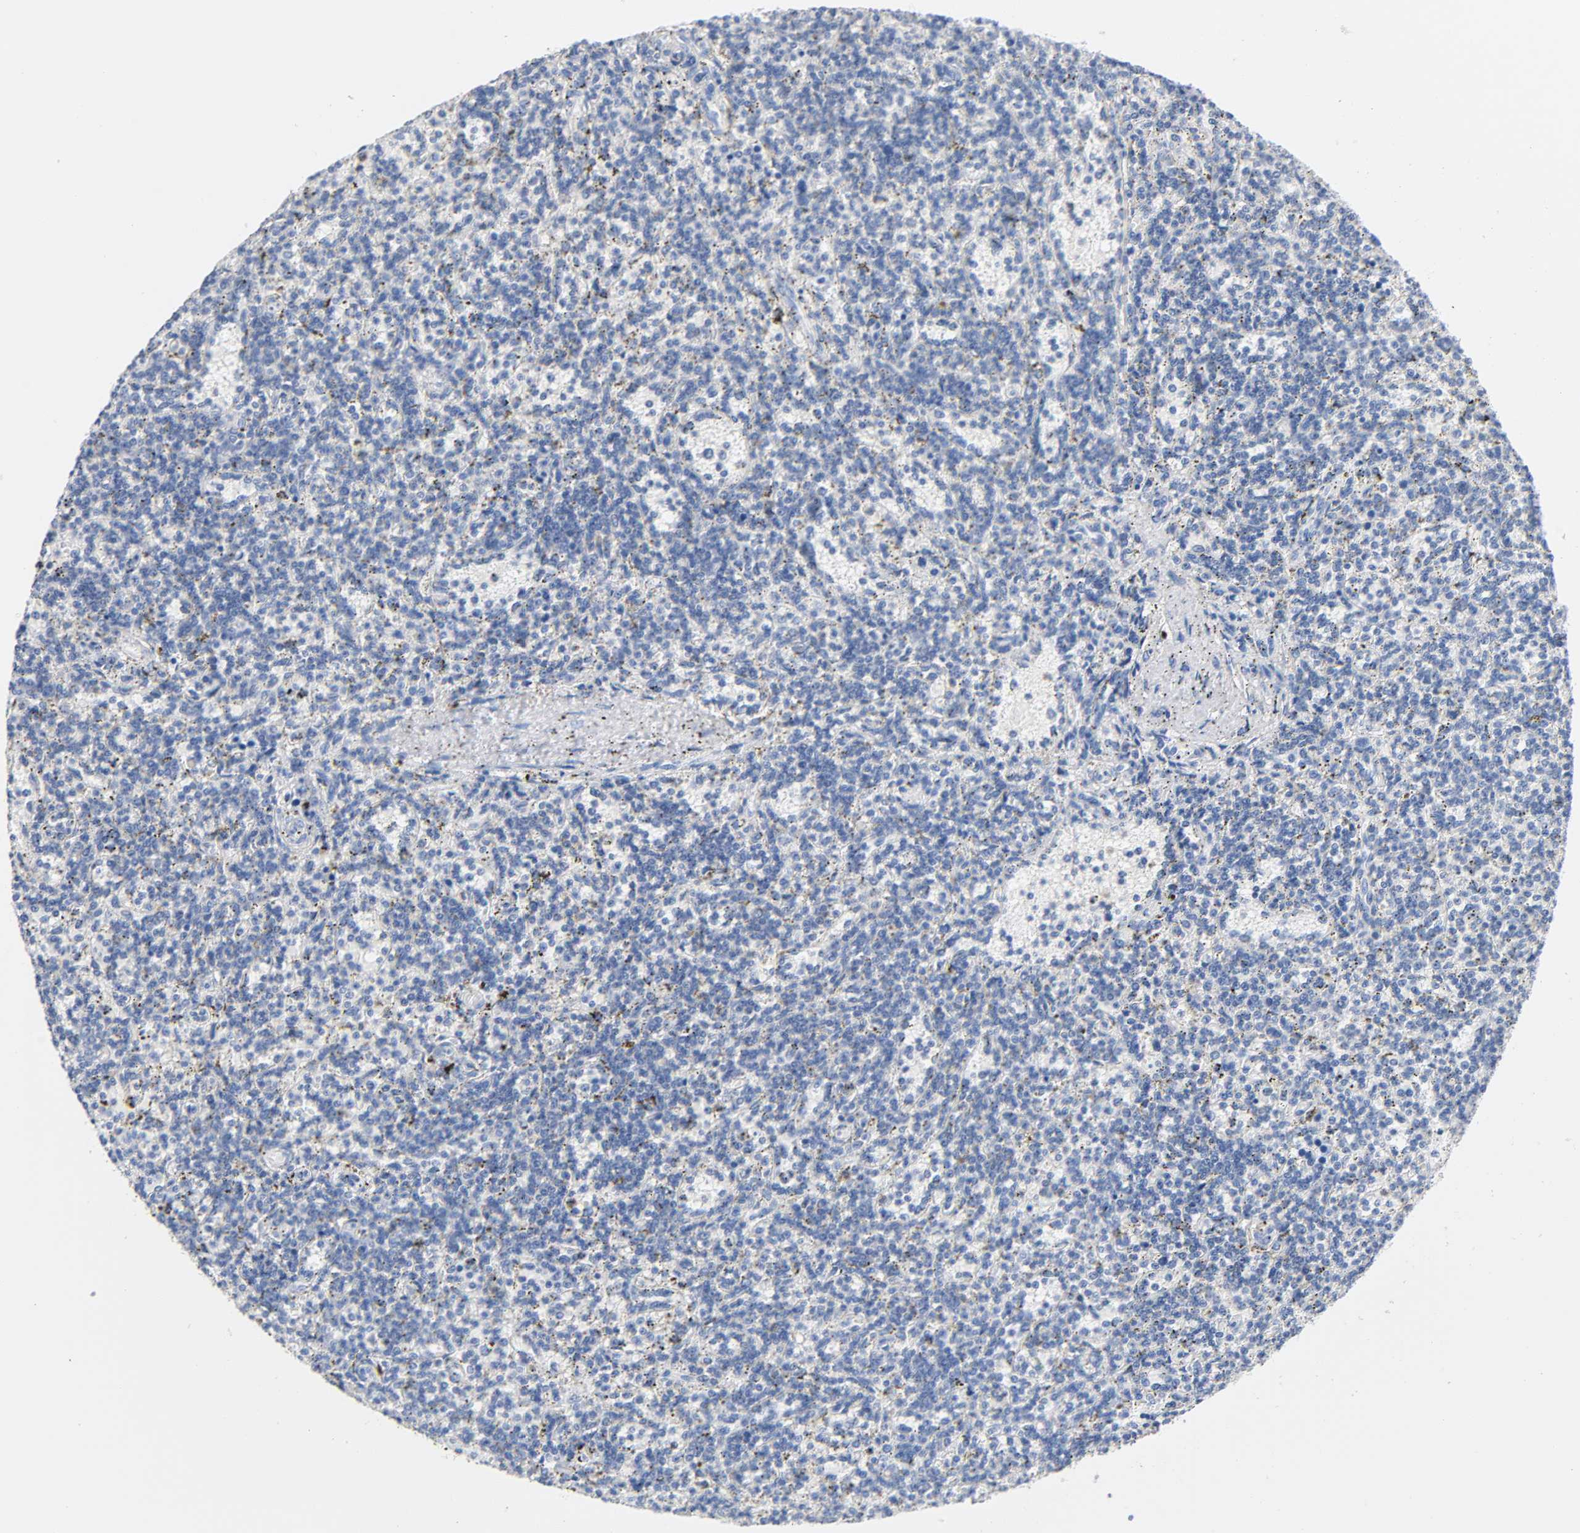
{"staining": {"intensity": "negative", "quantity": "none", "location": "none"}, "tissue": "lymphoma", "cell_type": "Tumor cells", "image_type": "cancer", "snomed": [{"axis": "morphology", "description": "Malignant lymphoma, non-Hodgkin's type, Low grade"}, {"axis": "topography", "description": "Spleen"}], "caption": "Malignant lymphoma, non-Hodgkin's type (low-grade) stained for a protein using immunohistochemistry demonstrates no staining tumor cells.", "gene": "MALT1", "patient": {"sex": "male", "age": 73}}